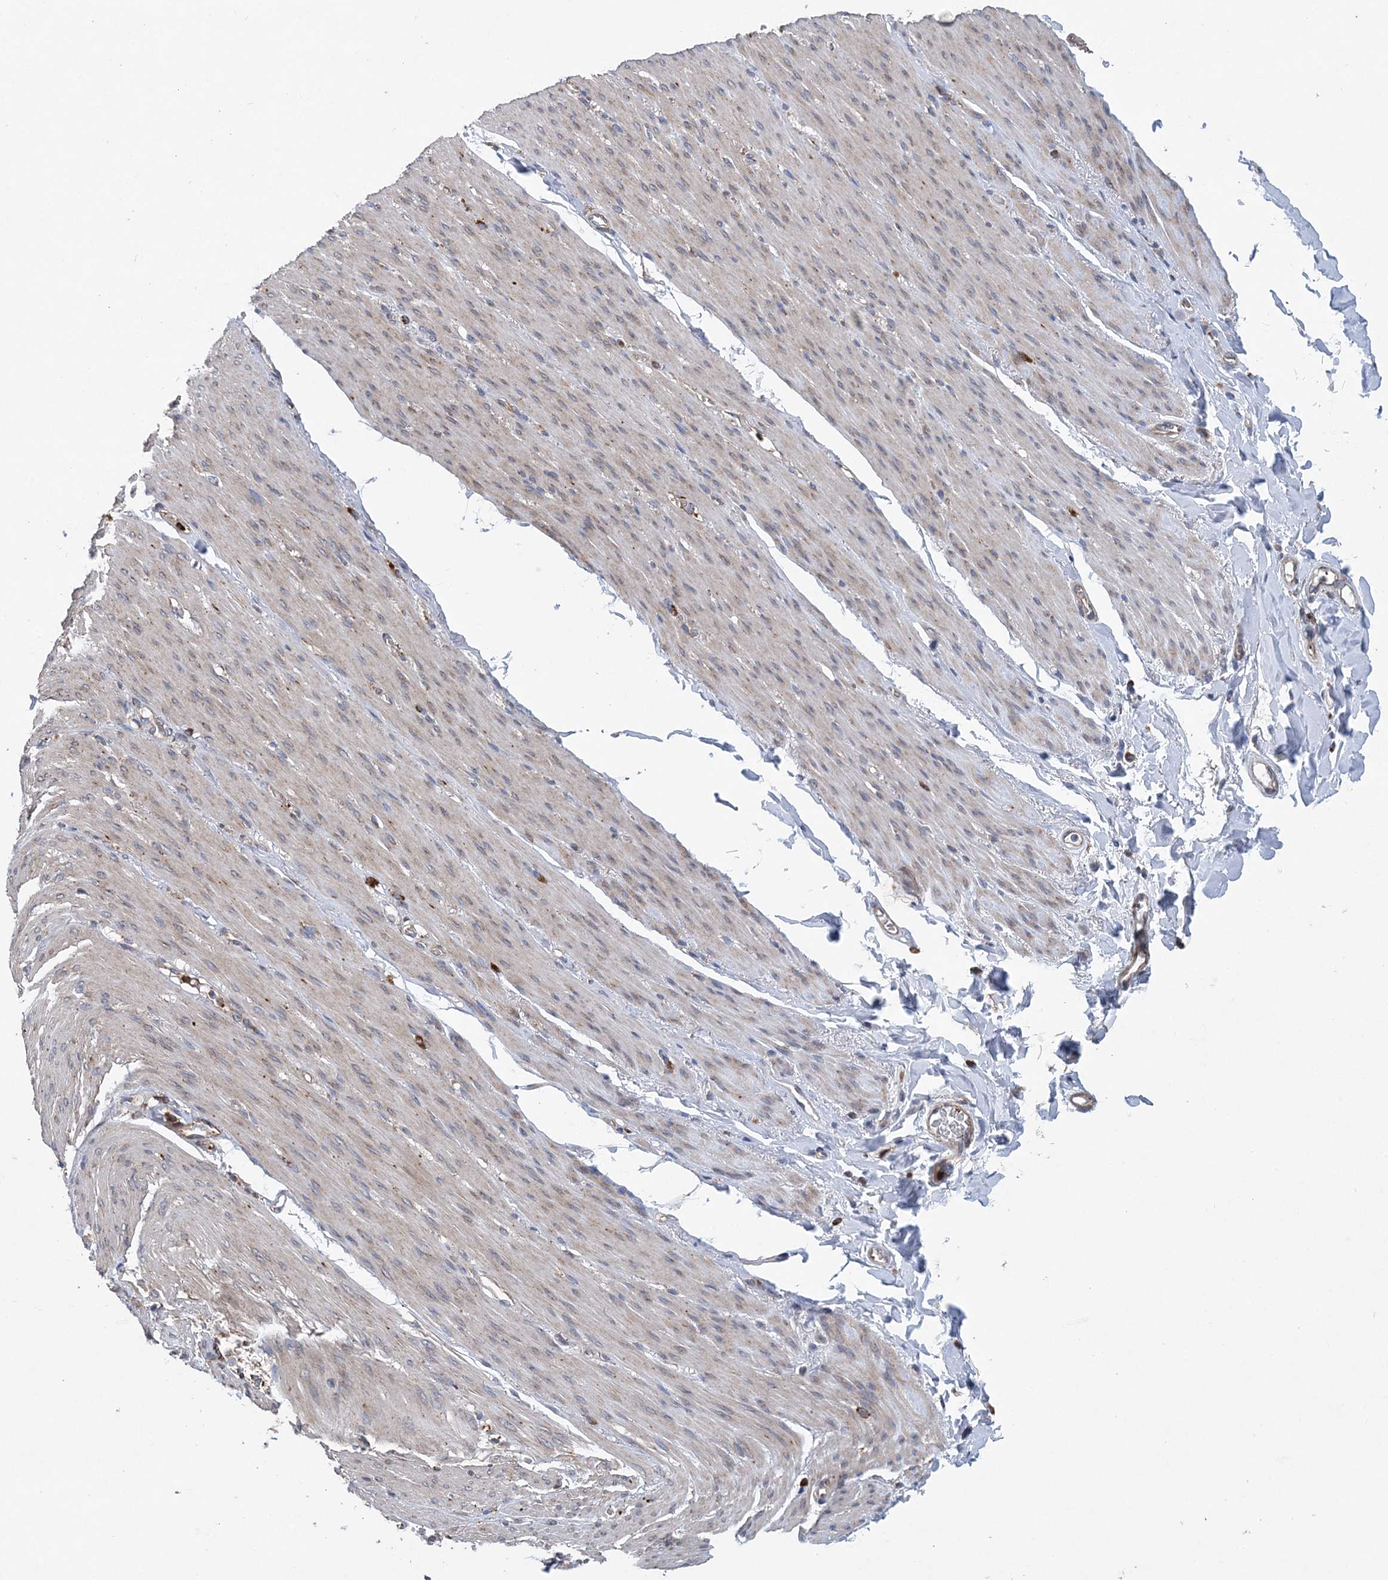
{"staining": {"intensity": "negative", "quantity": "none", "location": "none"}, "tissue": "adipose tissue", "cell_type": "Adipocytes", "image_type": "normal", "snomed": [{"axis": "morphology", "description": "Normal tissue, NOS"}, {"axis": "topography", "description": "Colon"}, {"axis": "topography", "description": "Peripheral nerve tissue"}], "caption": "Photomicrograph shows no protein positivity in adipocytes of unremarkable adipose tissue.", "gene": "PTTG1IP", "patient": {"sex": "female", "age": 61}}